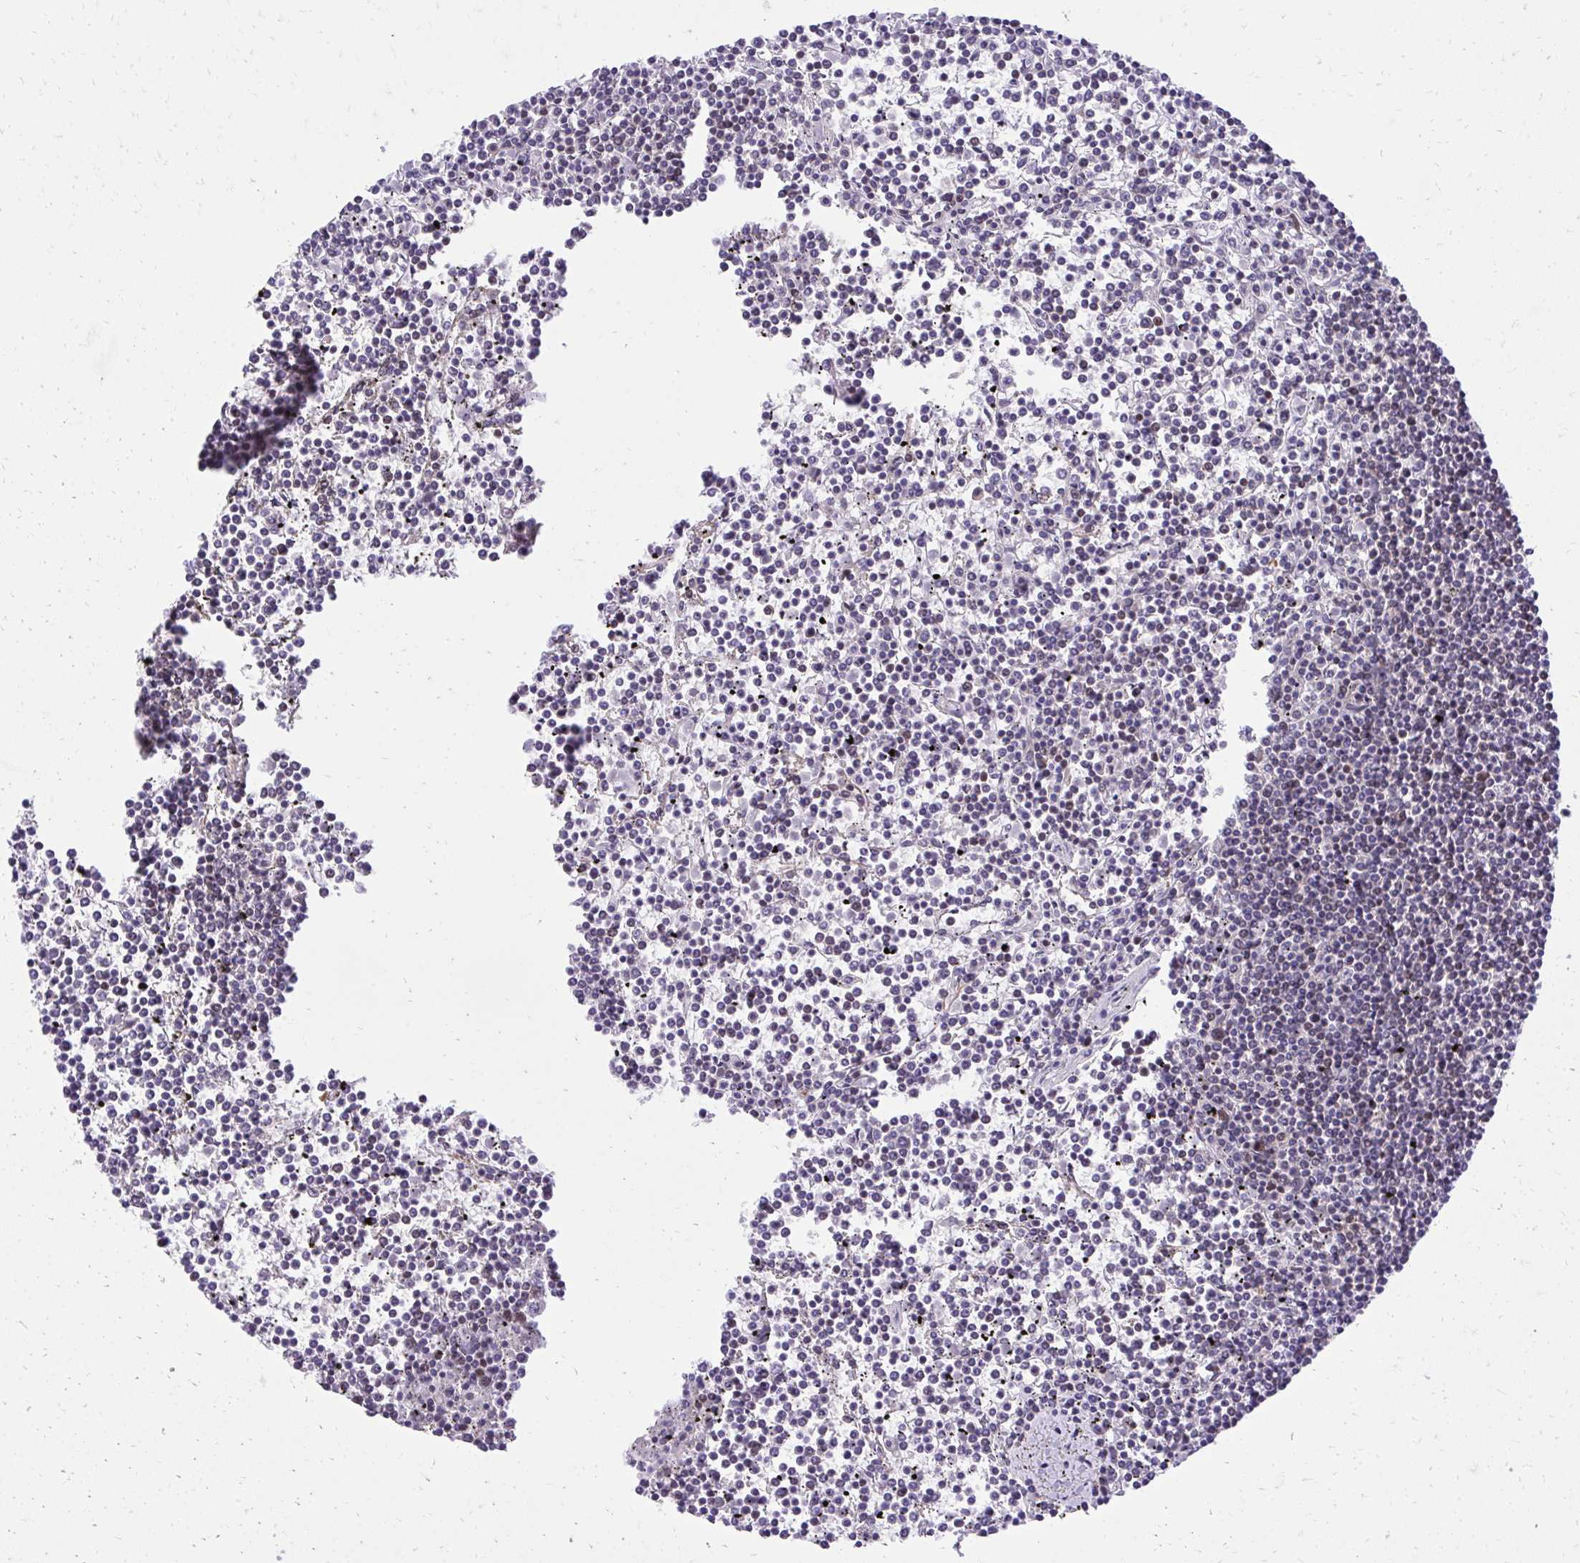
{"staining": {"intensity": "weak", "quantity": "<25%", "location": "nuclear"}, "tissue": "lymphoma", "cell_type": "Tumor cells", "image_type": "cancer", "snomed": [{"axis": "morphology", "description": "Malignant lymphoma, non-Hodgkin's type, Low grade"}, {"axis": "topography", "description": "Spleen"}], "caption": "Immunohistochemical staining of human malignant lymphoma, non-Hodgkin's type (low-grade) shows no significant expression in tumor cells.", "gene": "HOXA4", "patient": {"sex": "female", "age": 19}}